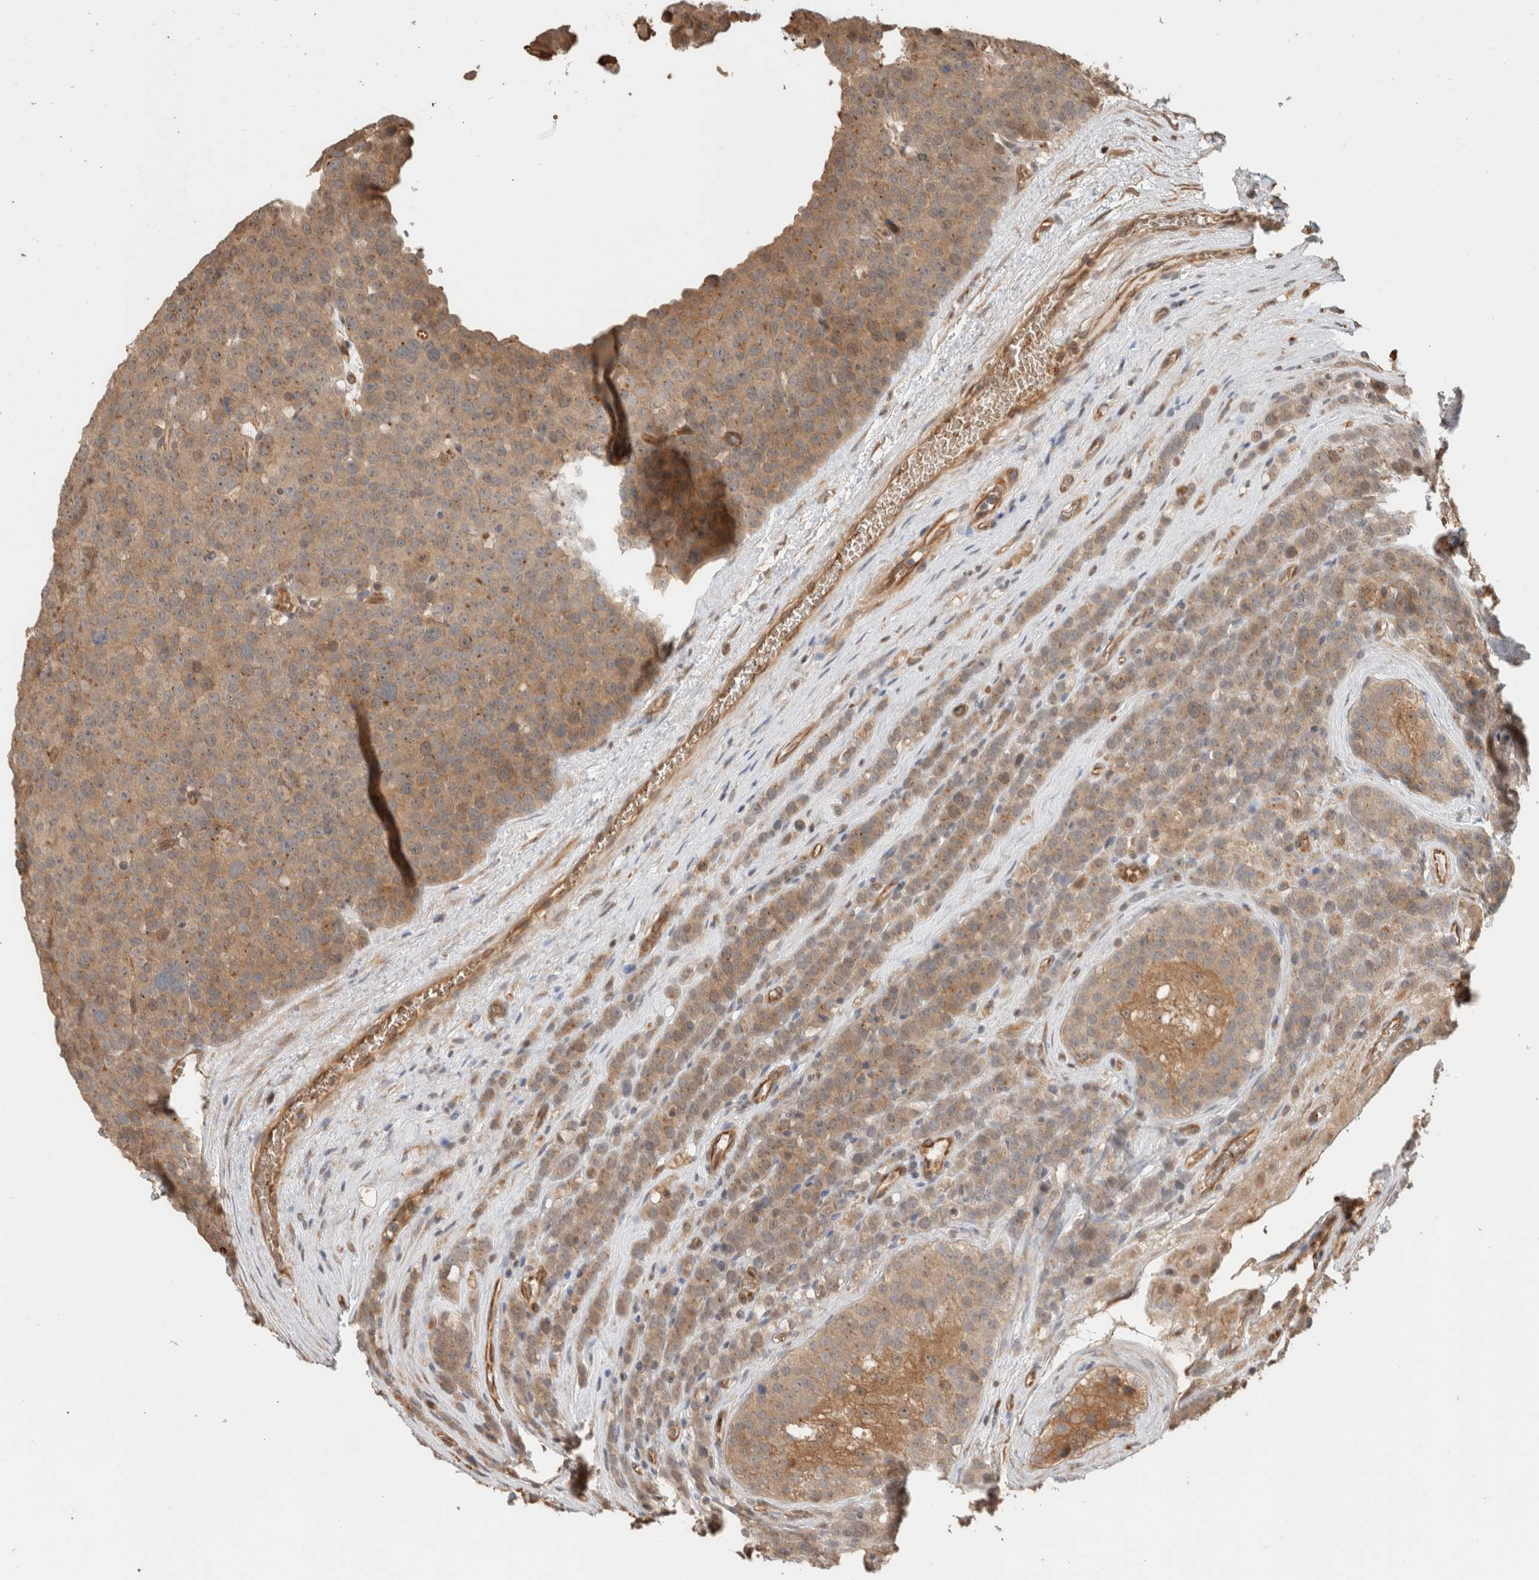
{"staining": {"intensity": "moderate", "quantity": ">75%", "location": "cytoplasmic/membranous"}, "tissue": "testis cancer", "cell_type": "Tumor cells", "image_type": "cancer", "snomed": [{"axis": "morphology", "description": "Seminoma, NOS"}, {"axis": "topography", "description": "Testis"}], "caption": "IHC of seminoma (testis) exhibits medium levels of moderate cytoplasmic/membranous staining in approximately >75% of tumor cells. The staining was performed using DAB (3,3'-diaminobenzidine) to visualize the protein expression in brown, while the nuclei were stained in blue with hematoxylin (Magnification: 20x).", "gene": "OTUD6B", "patient": {"sex": "male", "age": 71}}